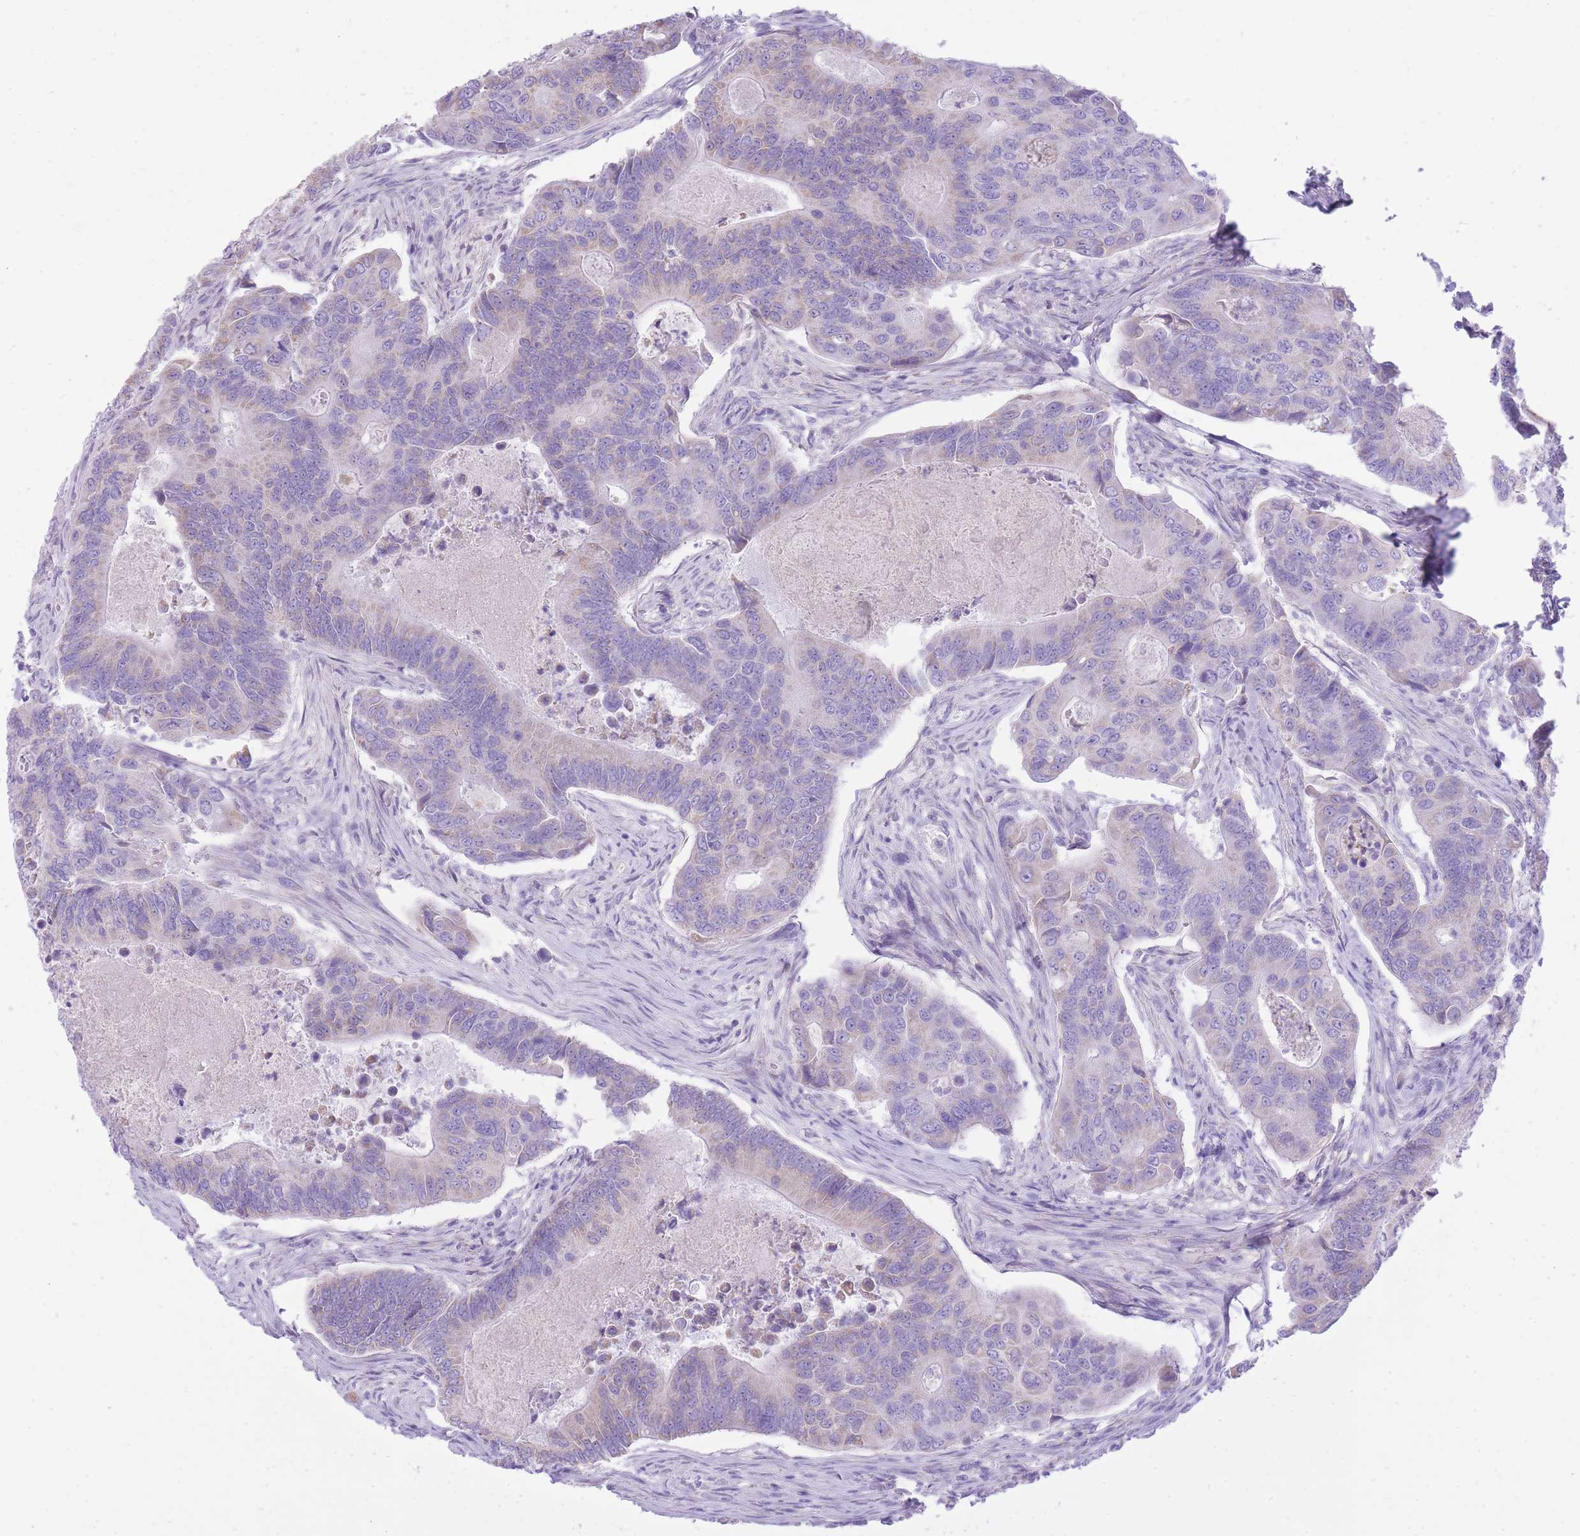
{"staining": {"intensity": "negative", "quantity": "none", "location": "none"}, "tissue": "colorectal cancer", "cell_type": "Tumor cells", "image_type": "cancer", "snomed": [{"axis": "morphology", "description": "Adenocarcinoma, NOS"}, {"axis": "topography", "description": "Colon"}], "caption": "Immunohistochemistry (IHC) of human colorectal cancer displays no staining in tumor cells.", "gene": "SLC4A4", "patient": {"sex": "female", "age": 67}}